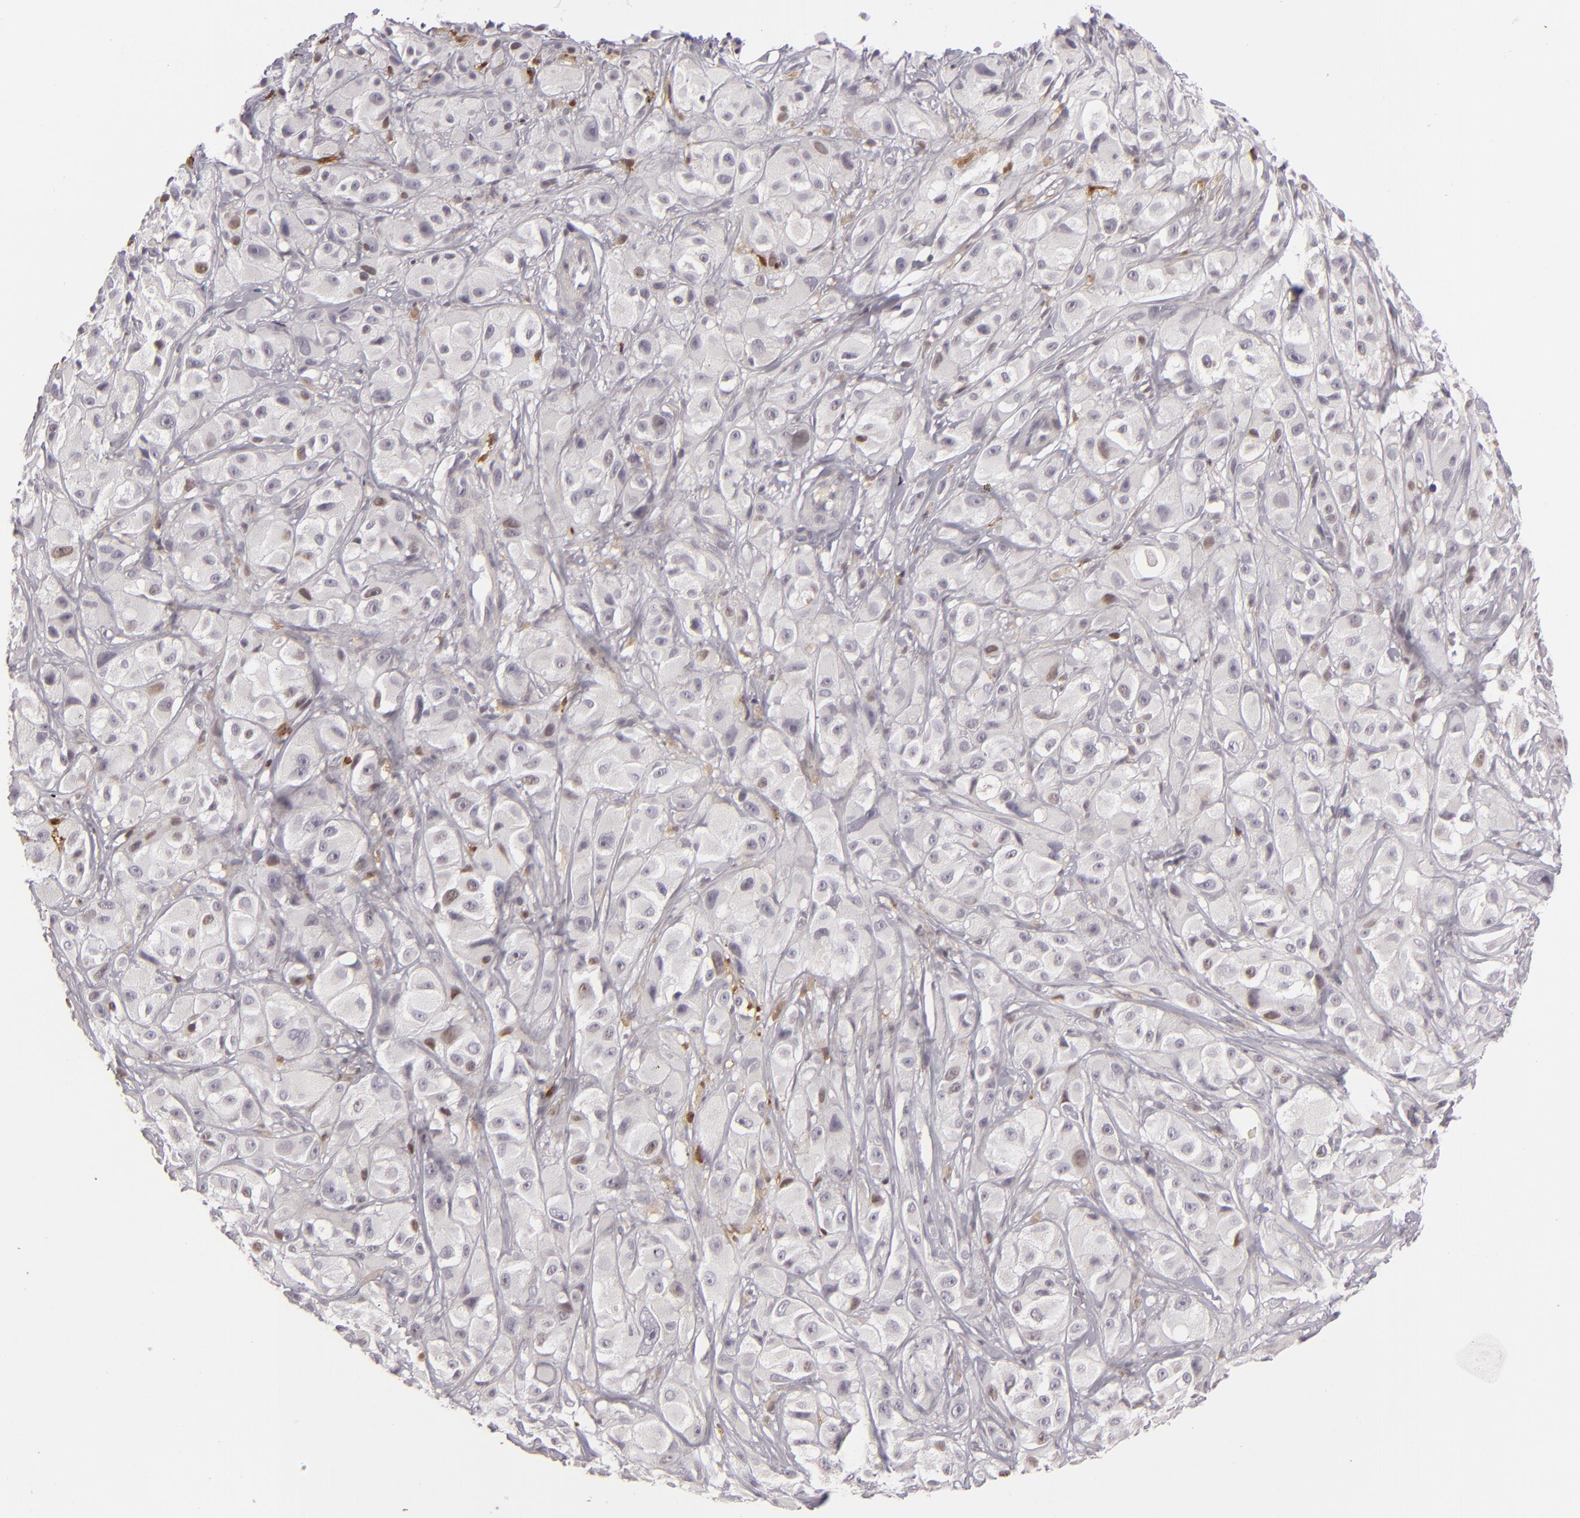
{"staining": {"intensity": "weak", "quantity": "<25%", "location": "cytoplasmic/membranous,nuclear"}, "tissue": "melanoma", "cell_type": "Tumor cells", "image_type": "cancer", "snomed": [{"axis": "morphology", "description": "Malignant melanoma, NOS"}, {"axis": "topography", "description": "Skin"}], "caption": "DAB immunohistochemical staining of melanoma shows no significant expression in tumor cells.", "gene": "APOBEC3G", "patient": {"sex": "male", "age": 56}}